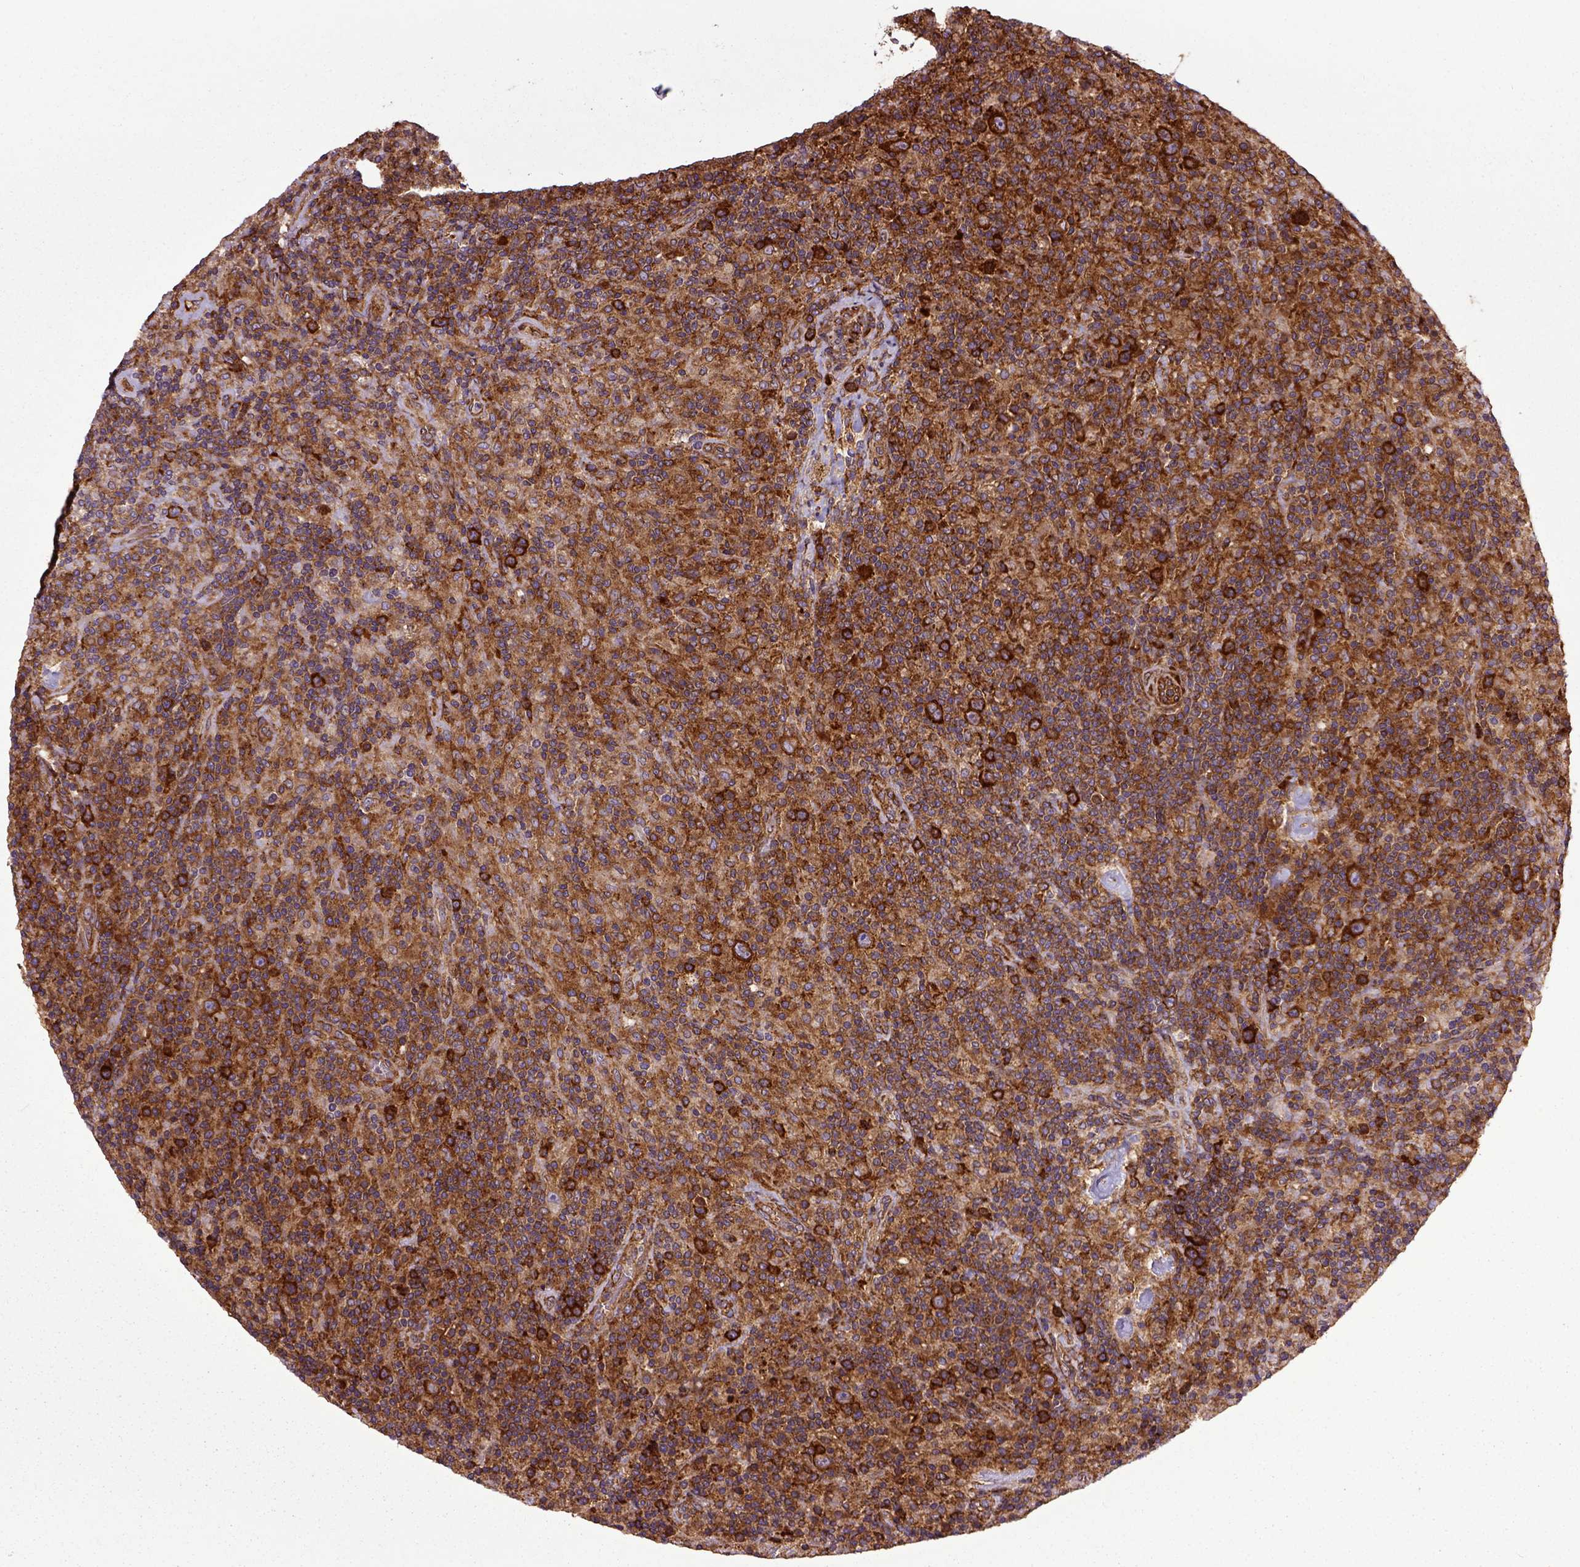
{"staining": {"intensity": "strong", "quantity": ">75%", "location": "cytoplasmic/membranous"}, "tissue": "lymphoma", "cell_type": "Tumor cells", "image_type": "cancer", "snomed": [{"axis": "morphology", "description": "Hodgkin's disease, NOS"}, {"axis": "topography", "description": "Lymph node"}], "caption": "Strong cytoplasmic/membranous protein staining is appreciated in about >75% of tumor cells in Hodgkin's disease.", "gene": "CAPRIN1", "patient": {"sex": "male", "age": 70}}